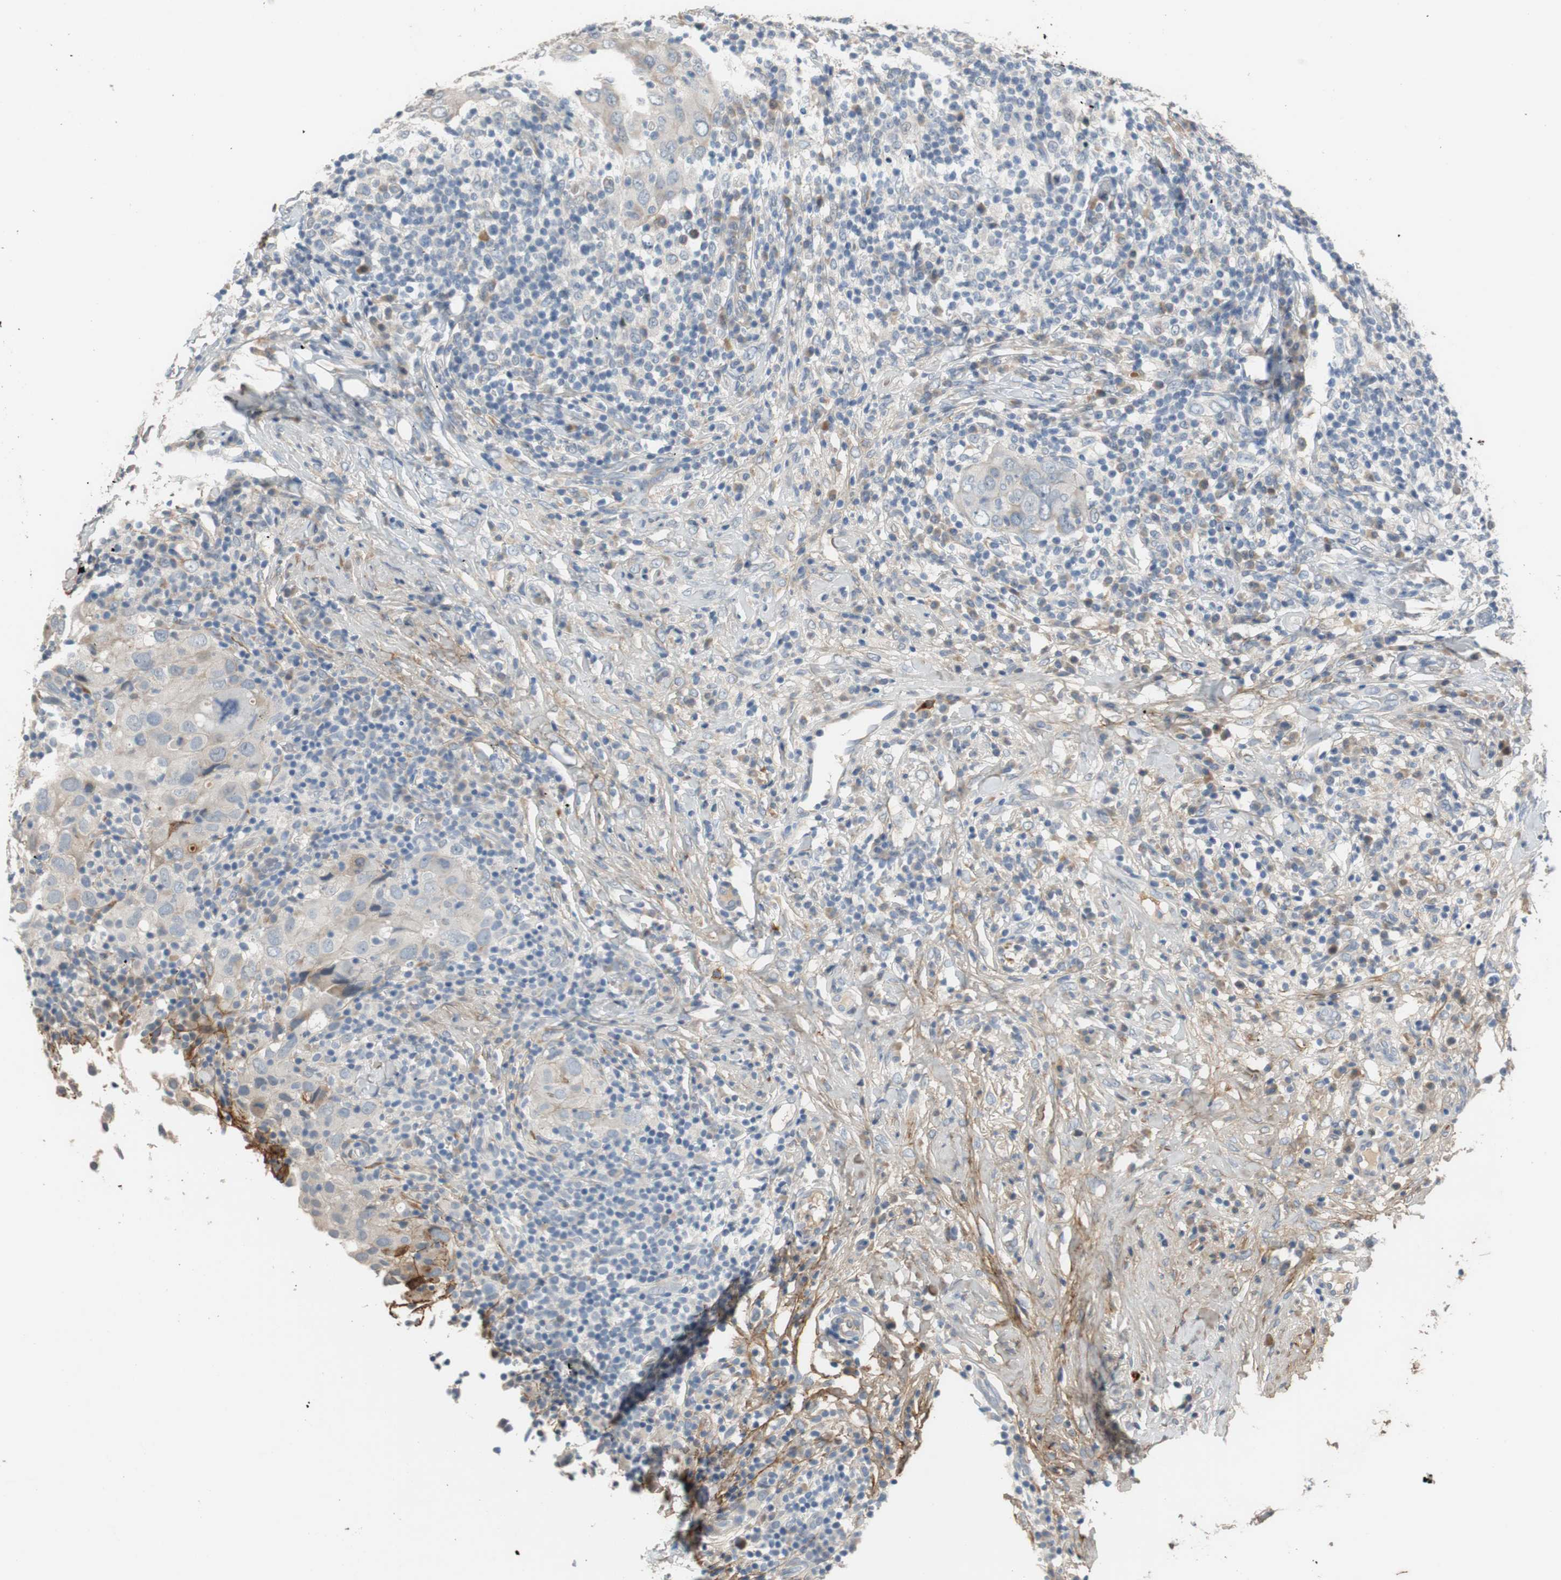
{"staining": {"intensity": "negative", "quantity": "none", "location": "none"}, "tissue": "breast cancer", "cell_type": "Tumor cells", "image_type": "cancer", "snomed": [{"axis": "morphology", "description": "Duct carcinoma"}, {"axis": "topography", "description": "Breast"}], "caption": "Immunohistochemistry histopathology image of neoplastic tissue: infiltrating ductal carcinoma (breast) stained with DAB (3,3'-diaminobenzidine) reveals no significant protein positivity in tumor cells. (Immunohistochemistry (ihc), brightfield microscopy, high magnification).", "gene": "COL12A1", "patient": {"sex": "female", "age": 37}}